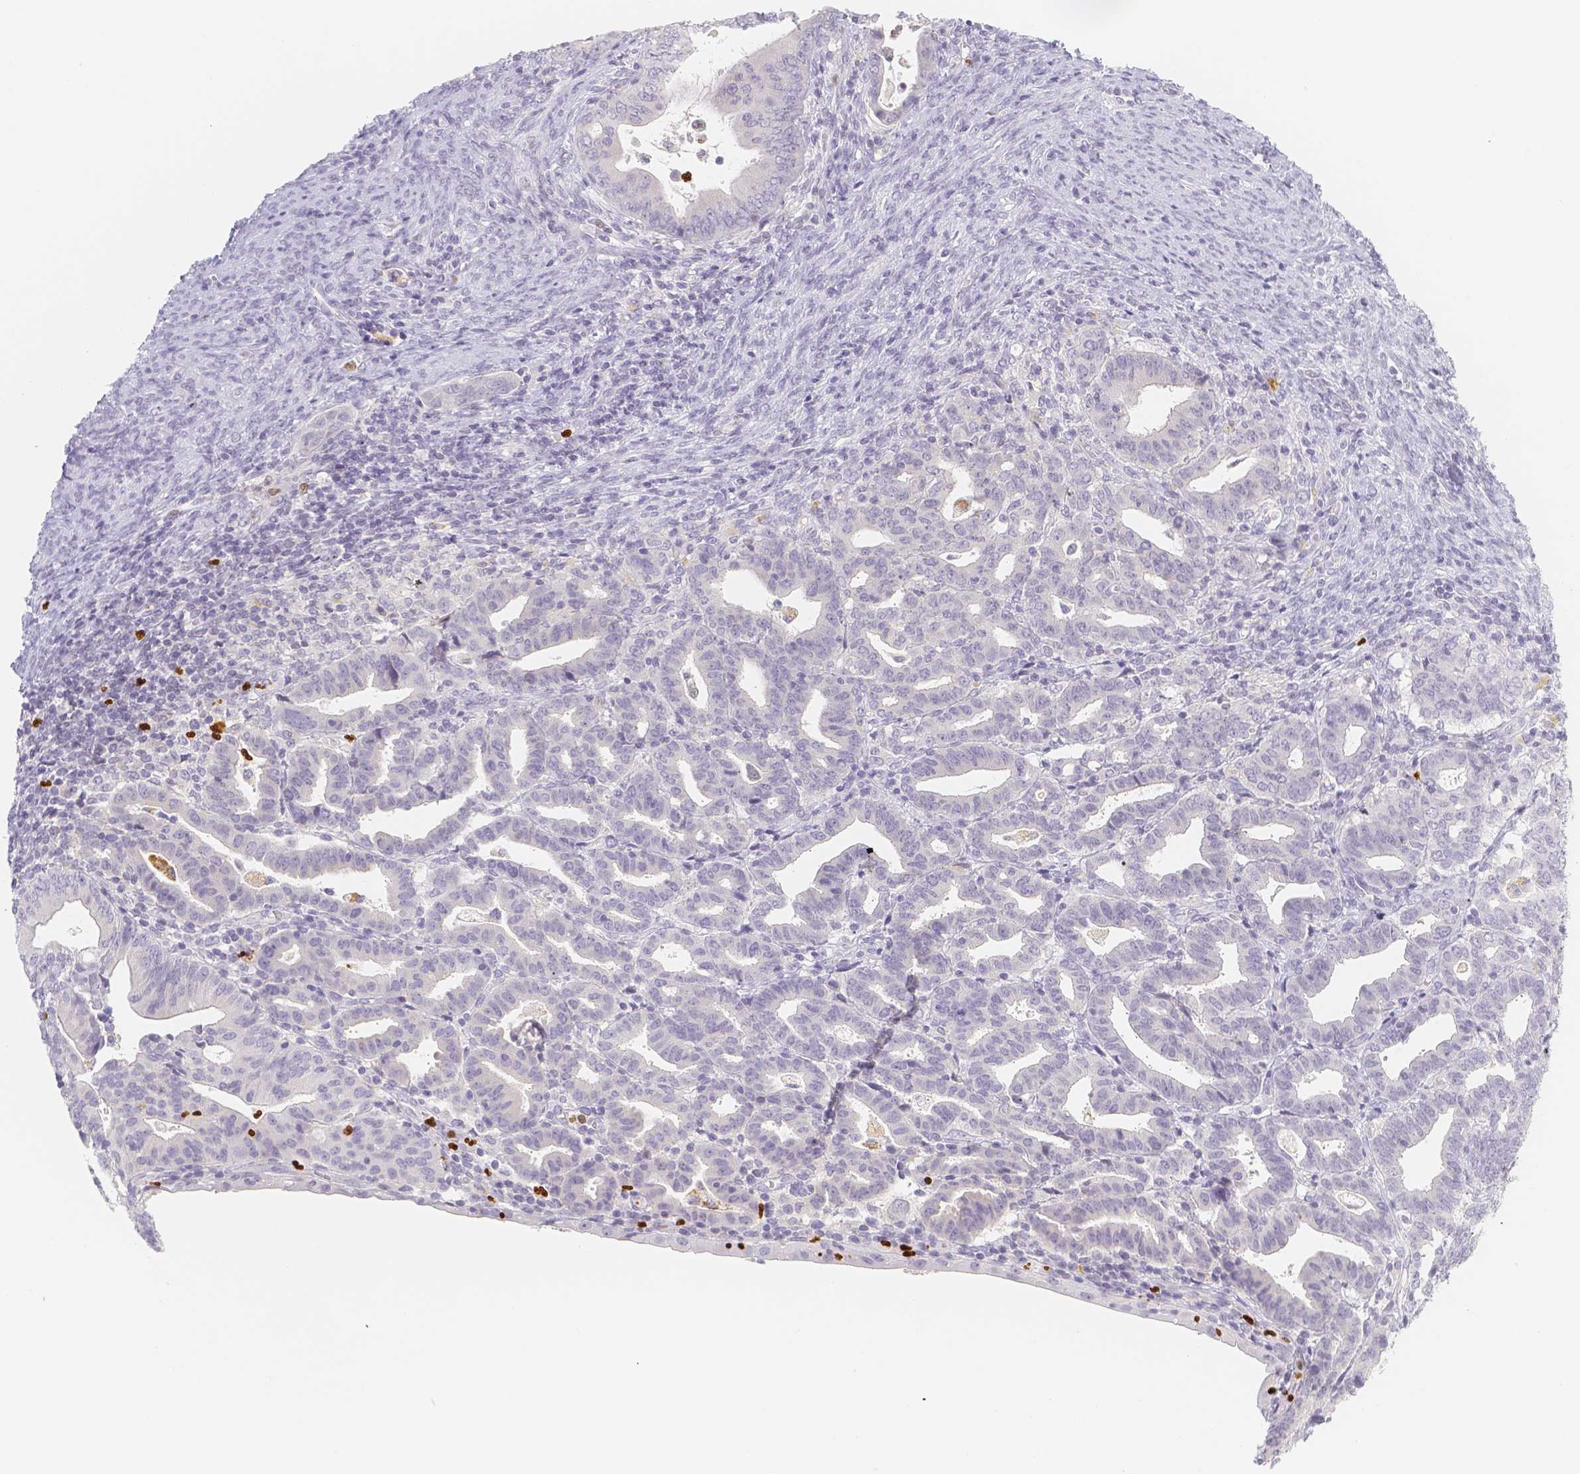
{"staining": {"intensity": "negative", "quantity": "none", "location": "none"}, "tissue": "endometrial cancer", "cell_type": "Tumor cells", "image_type": "cancer", "snomed": [{"axis": "morphology", "description": "Adenocarcinoma, NOS"}, {"axis": "topography", "description": "Uterus"}], "caption": "High magnification brightfield microscopy of adenocarcinoma (endometrial) stained with DAB (brown) and counterstained with hematoxylin (blue): tumor cells show no significant positivity. (DAB (3,3'-diaminobenzidine) immunohistochemistry (IHC) visualized using brightfield microscopy, high magnification).", "gene": "PADI4", "patient": {"sex": "female", "age": 83}}